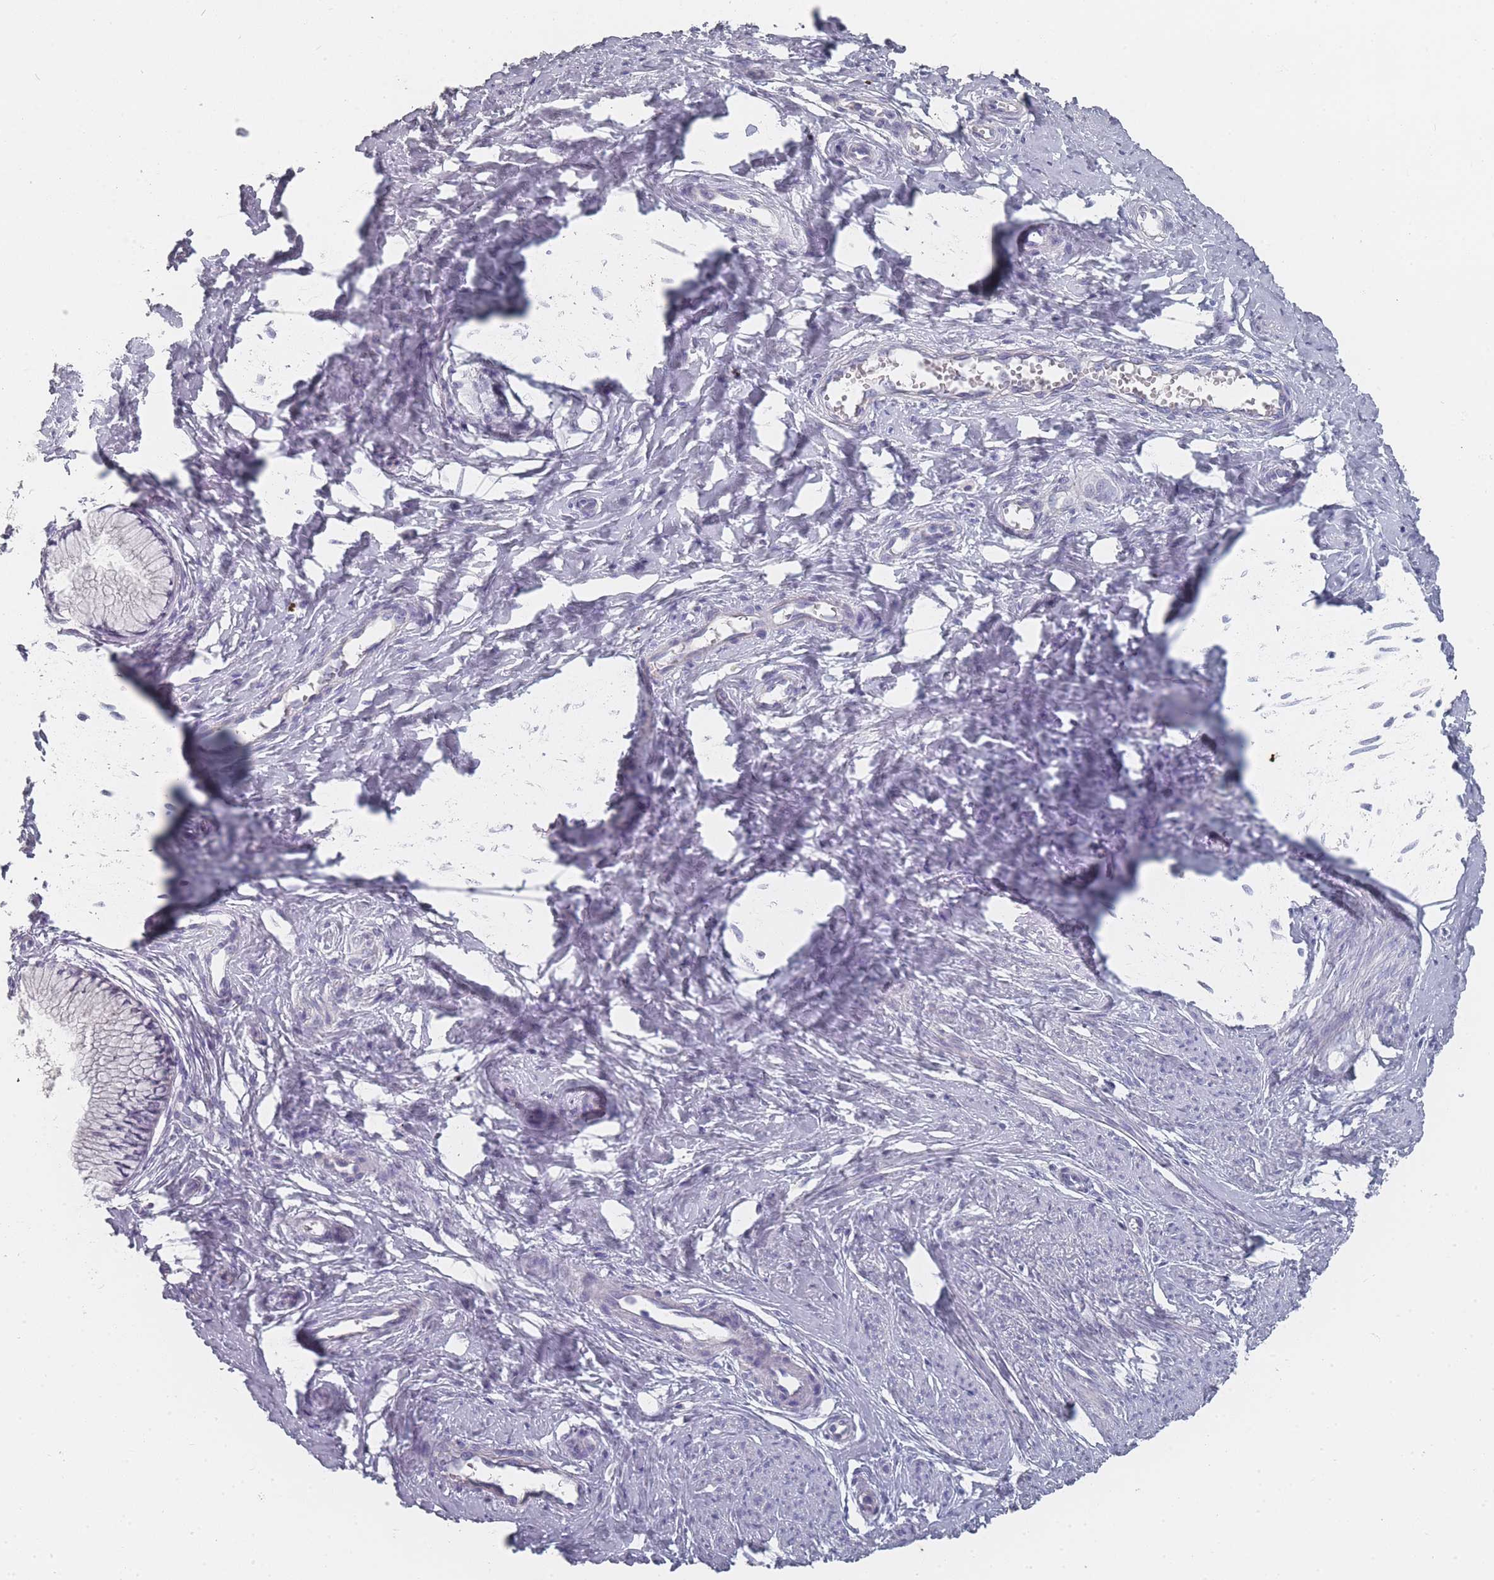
{"staining": {"intensity": "negative", "quantity": "none", "location": "none"}, "tissue": "cervix", "cell_type": "Glandular cells", "image_type": "normal", "snomed": [{"axis": "morphology", "description": "Normal tissue, NOS"}, {"axis": "topography", "description": "Cervix"}], "caption": "Protein analysis of normal cervix displays no significant expression in glandular cells.", "gene": "SLC35E4", "patient": {"sex": "female", "age": 36}}